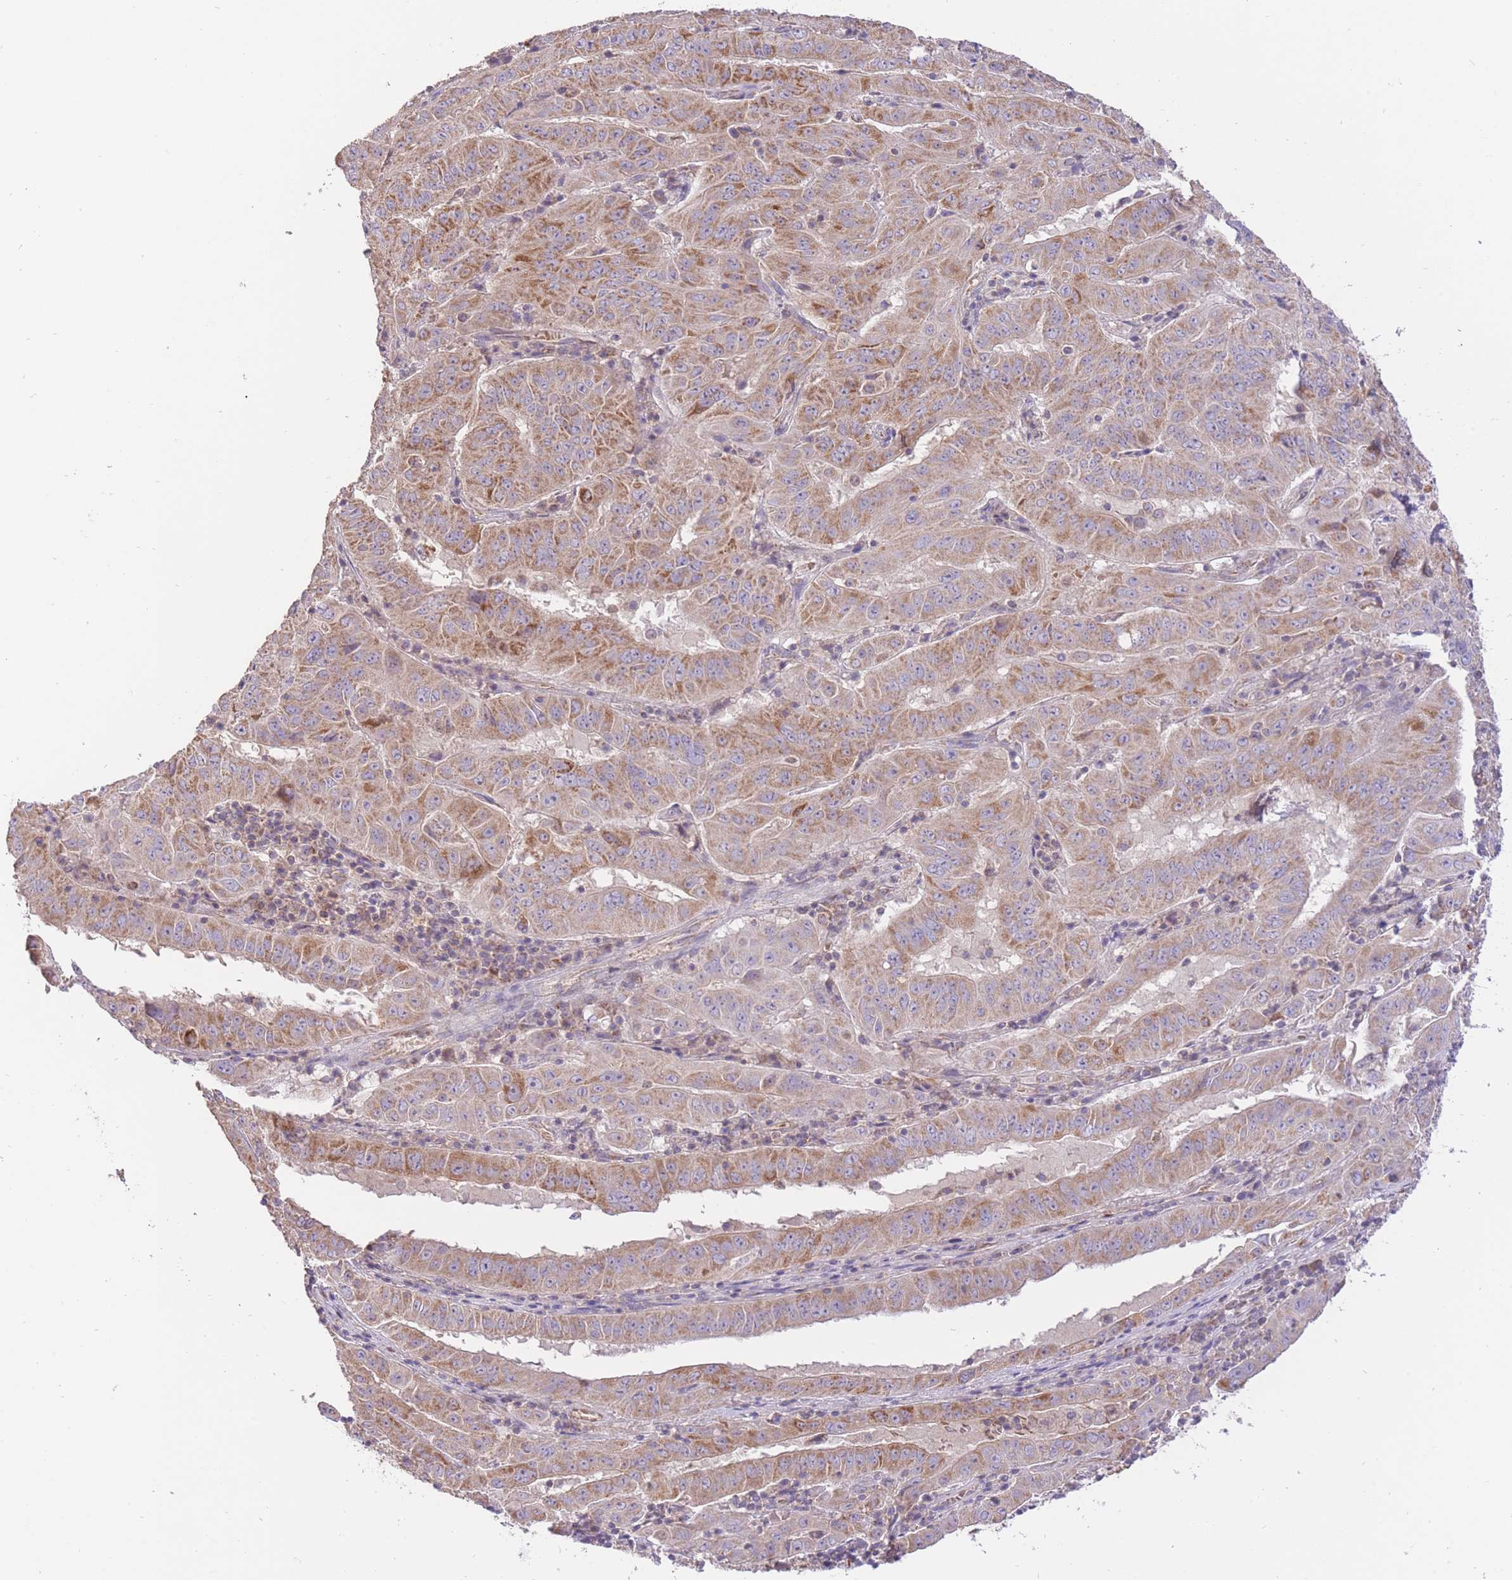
{"staining": {"intensity": "moderate", "quantity": ">75%", "location": "cytoplasmic/membranous"}, "tissue": "pancreatic cancer", "cell_type": "Tumor cells", "image_type": "cancer", "snomed": [{"axis": "morphology", "description": "Adenocarcinoma, NOS"}, {"axis": "topography", "description": "Pancreas"}], "caption": "Moderate cytoplasmic/membranous positivity for a protein is appreciated in approximately >75% of tumor cells of pancreatic adenocarcinoma using IHC.", "gene": "PREP", "patient": {"sex": "male", "age": 63}}